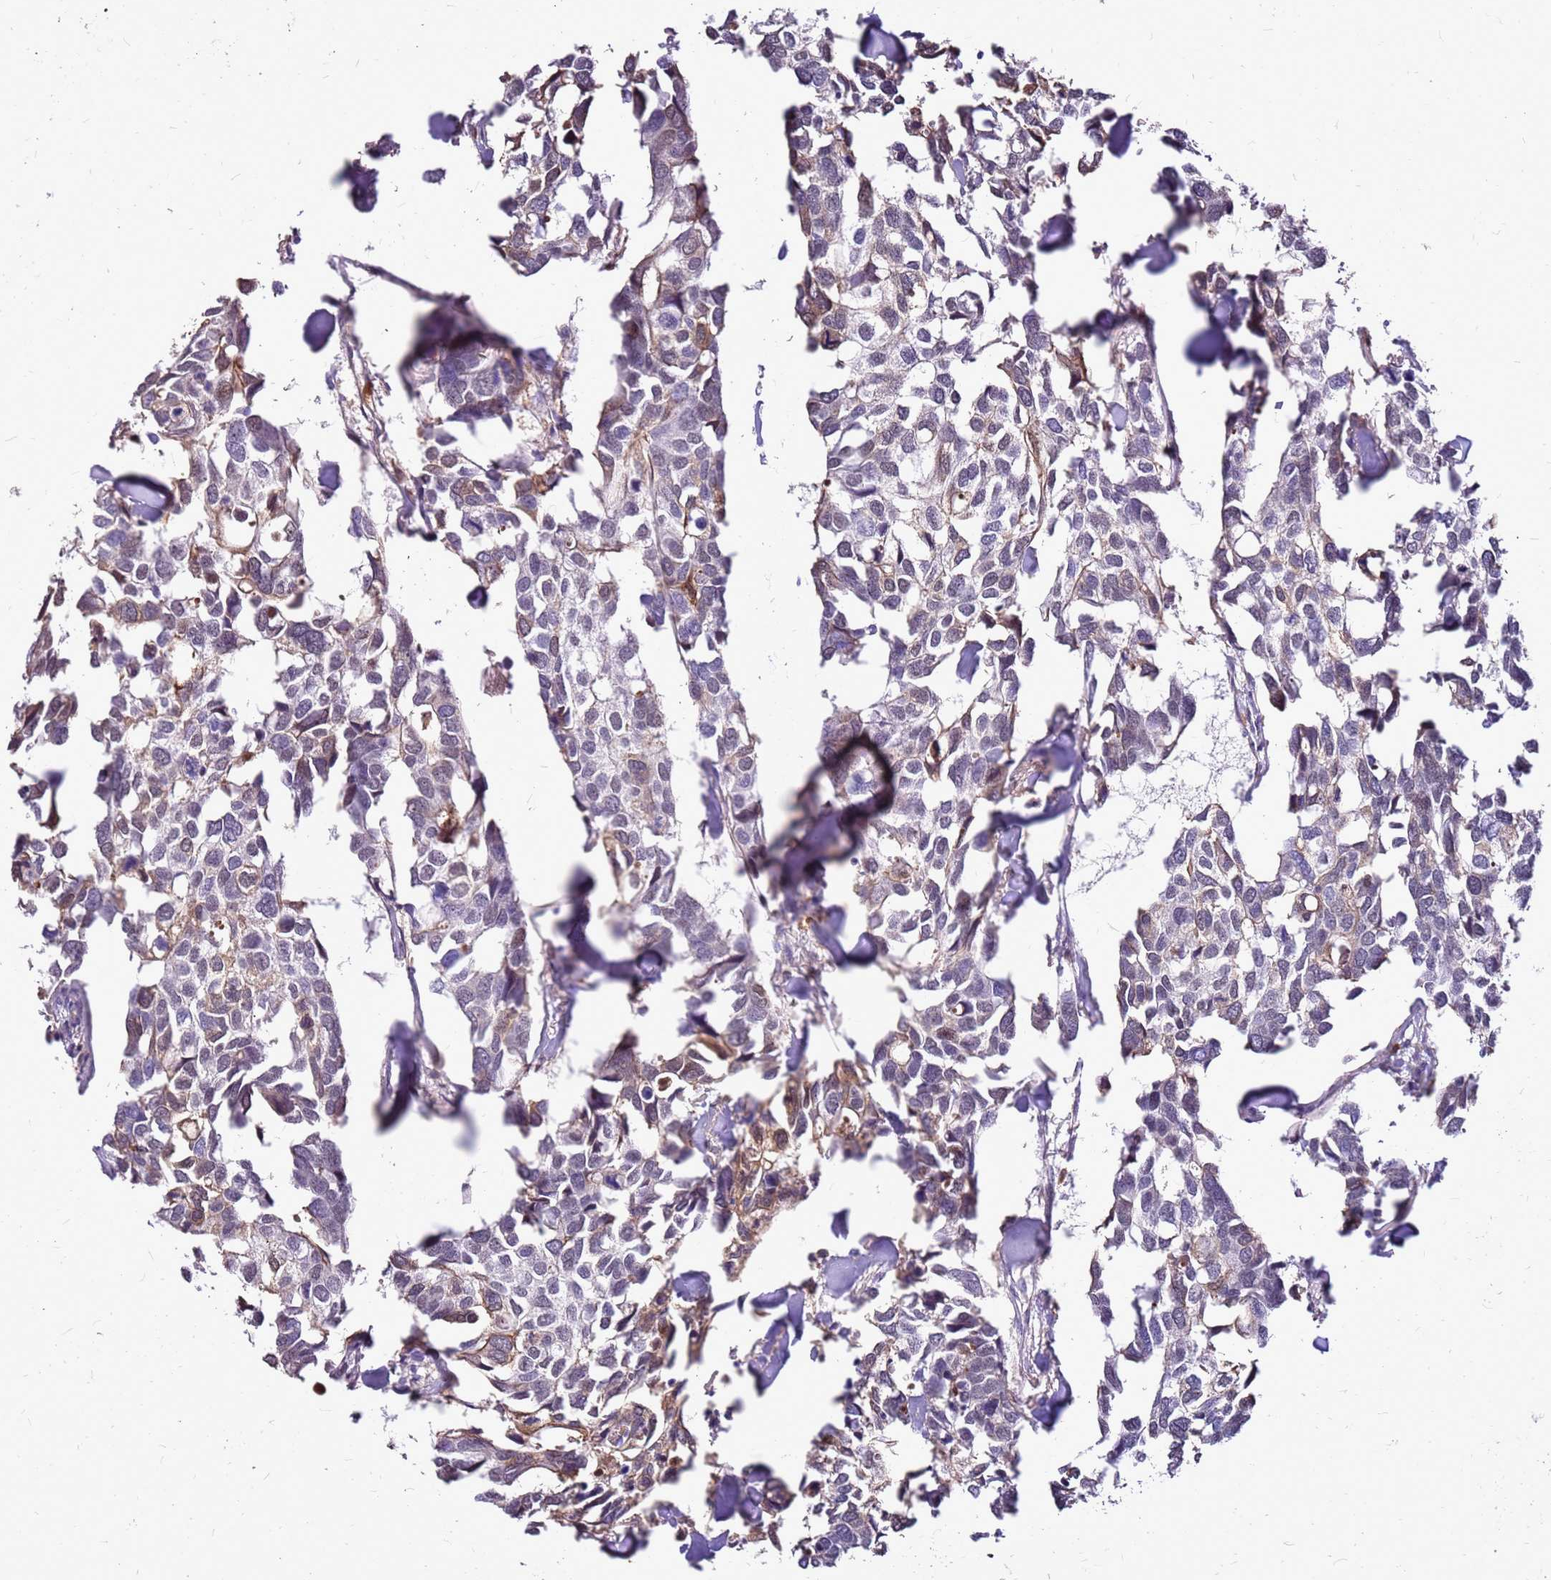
{"staining": {"intensity": "weak", "quantity": "<25%", "location": "cytoplasmic/membranous"}, "tissue": "breast cancer", "cell_type": "Tumor cells", "image_type": "cancer", "snomed": [{"axis": "morphology", "description": "Duct carcinoma"}, {"axis": "topography", "description": "Breast"}], "caption": "A histopathology image of breast cancer (infiltrating ductal carcinoma) stained for a protein reveals no brown staining in tumor cells.", "gene": "ALDH1A3", "patient": {"sex": "female", "age": 83}}